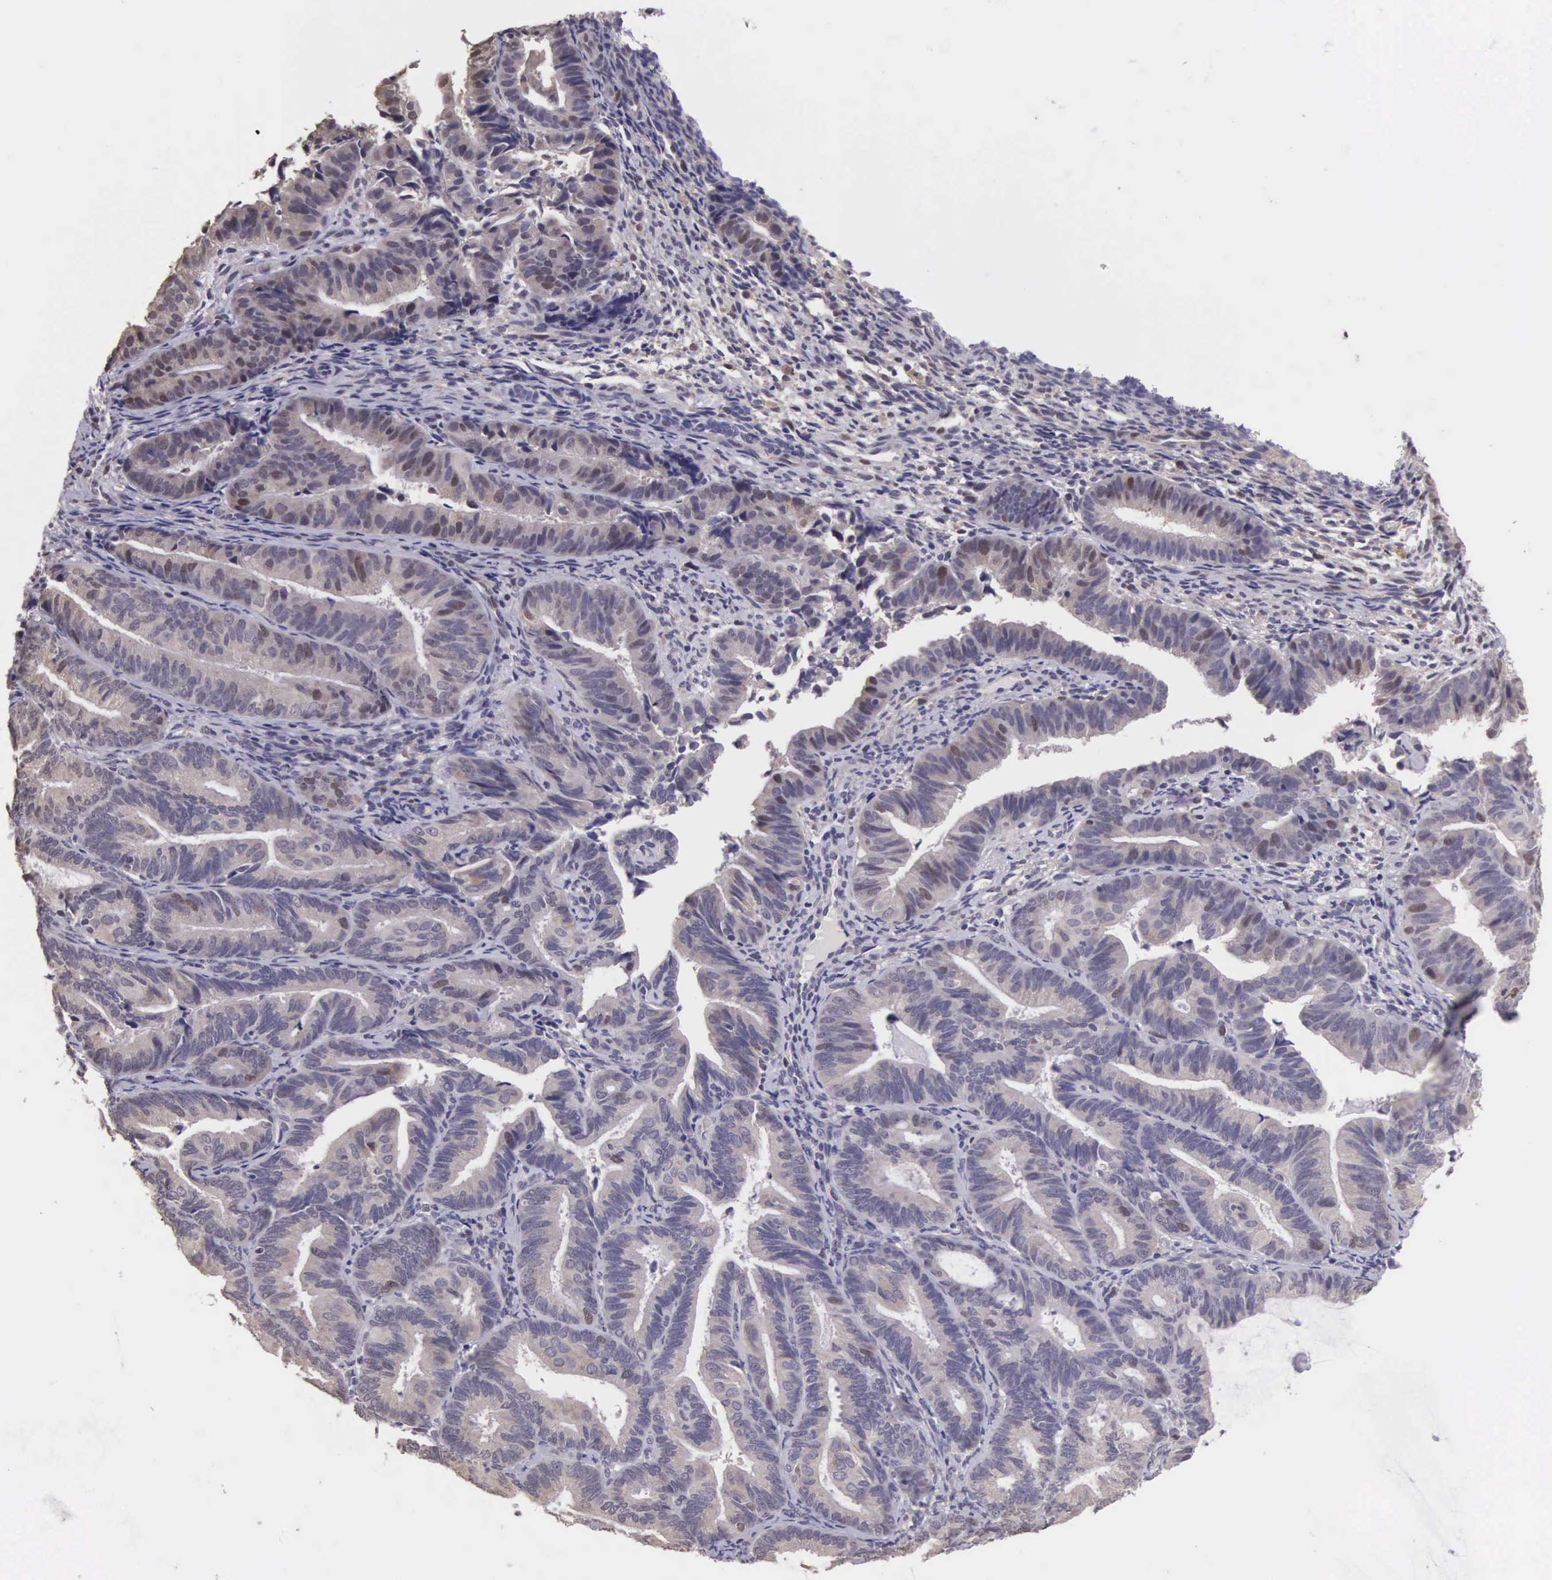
{"staining": {"intensity": "weak", "quantity": "25%-75%", "location": "cytoplasmic/membranous,nuclear"}, "tissue": "endometrial cancer", "cell_type": "Tumor cells", "image_type": "cancer", "snomed": [{"axis": "morphology", "description": "Adenocarcinoma, NOS"}, {"axis": "topography", "description": "Endometrium"}], "caption": "A brown stain shows weak cytoplasmic/membranous and nuclear expression of a protein in endometrial adenocarcinoma tumor cells.", "gene": "CDC45", "patient": {"sex": "female", "age": 63}}